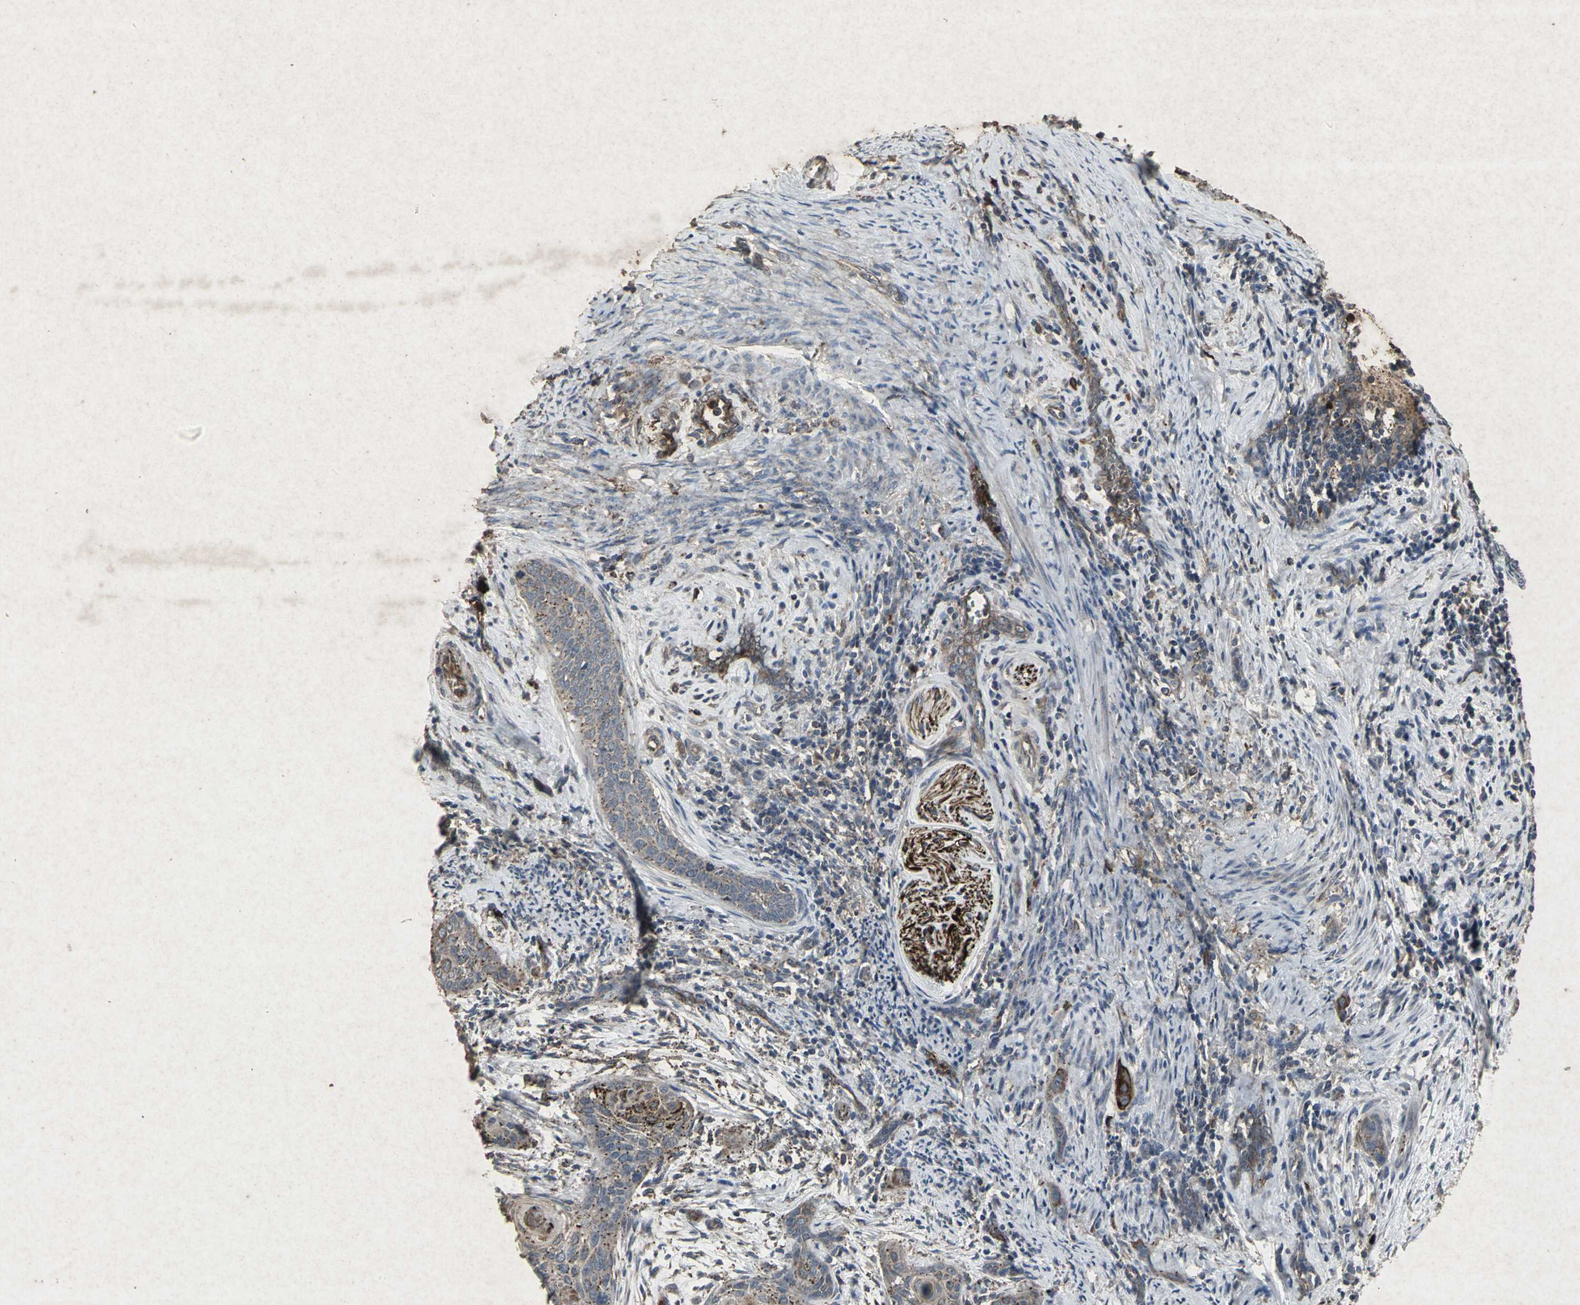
{"staining": {"intensity": "strong", "quantity": "25%-75%", "location": "cytoplasmic/membranous"}, "tissue": "cervical cancer", "cell_type": "Tumor cells", "image_type": "cancer", "snomed": [{"axis": "morphology", "description": "Squamous cell carcinoma, NOS"}, {"axis": "topography", "description": "Cervix"}], "caption": "Strong cytoplasmic/membranous staining is identified in about 25%-75% of tumor cells in cervical squamous cell carcinoma.", "gene": "CCR9", "patient": {"sex": "female", "age": 33}}